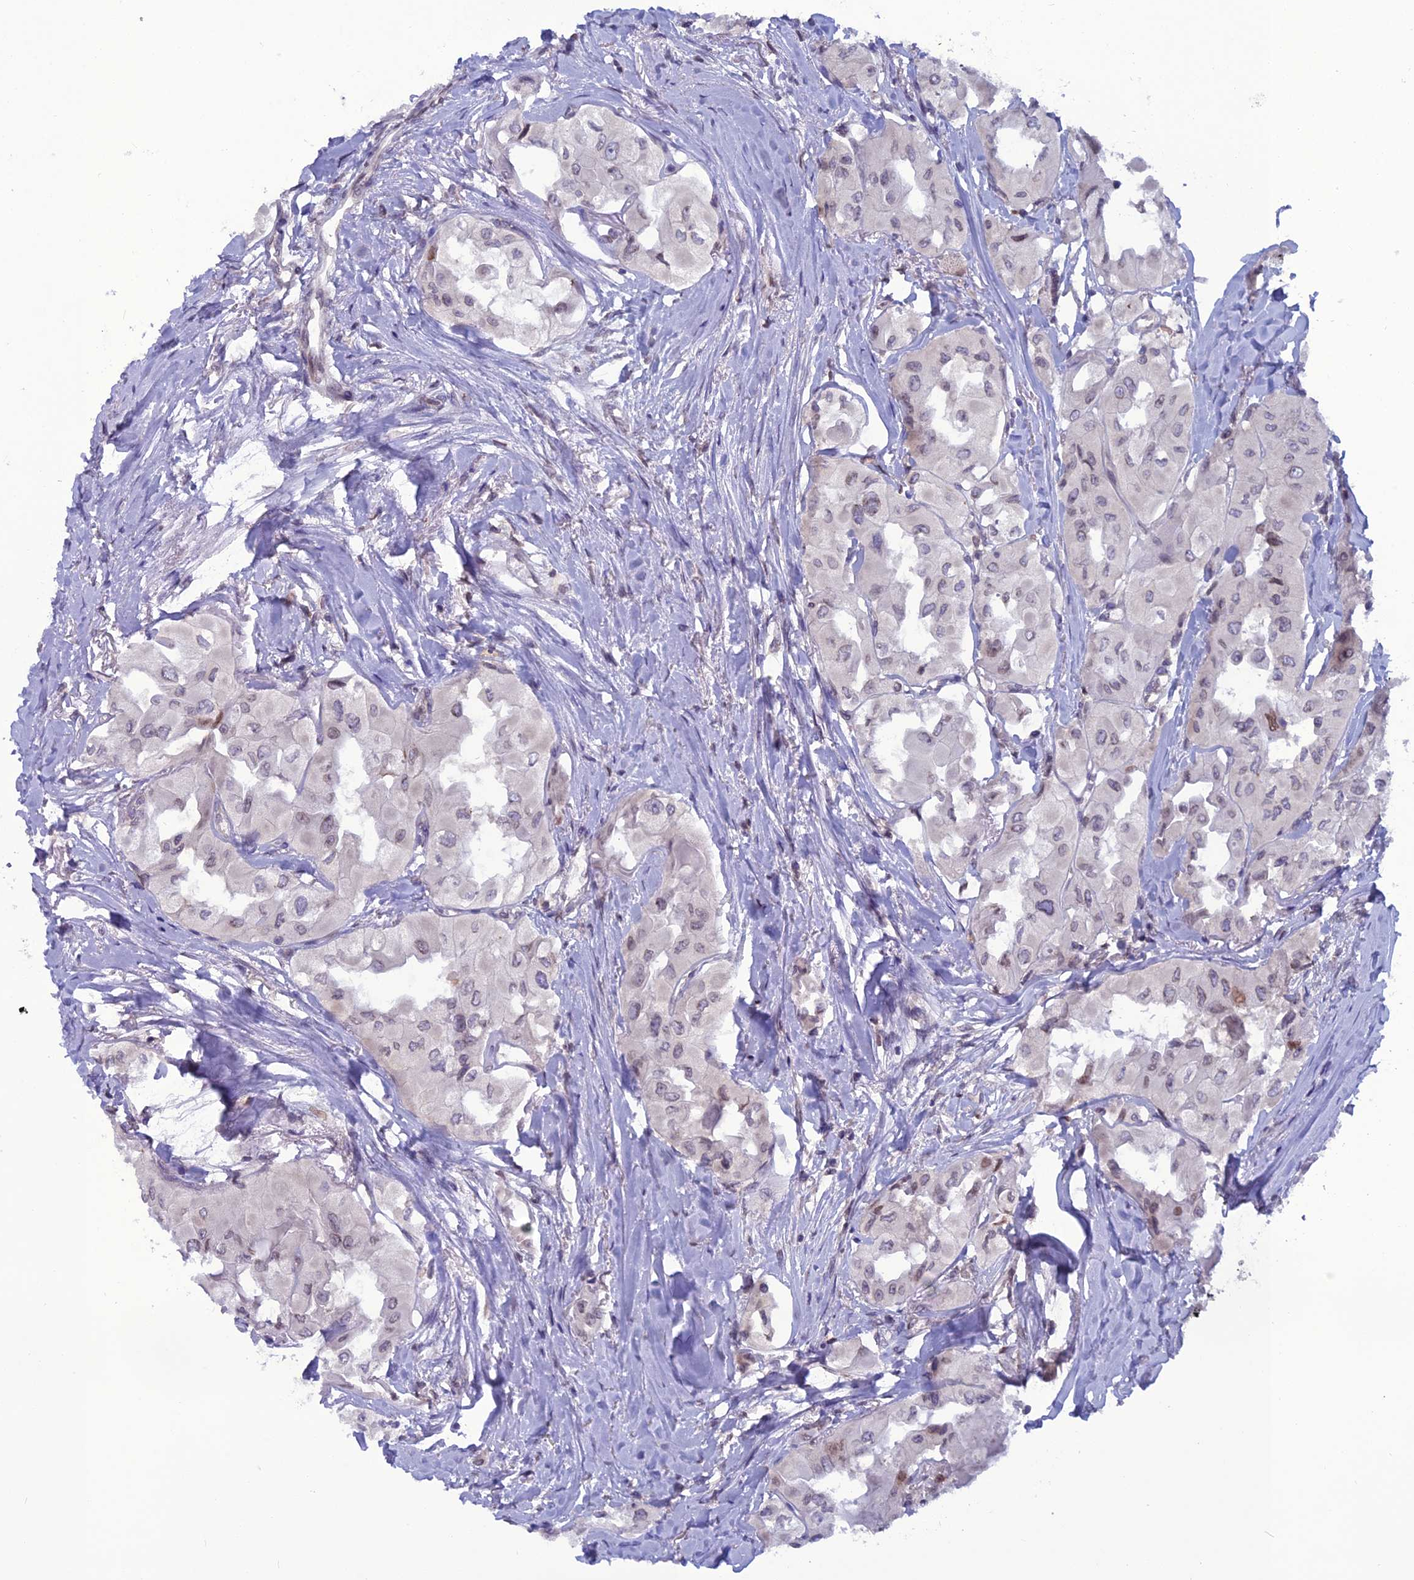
{"staining": {"intensity": "weak", "quantity": "25%-75%", "location": "nuclear"}, "tissue": "thyroid cancer", "cell_type": "Tumor cells", "image_type": "cancer", "snomed": [{"axis": "morphology", "description": "Normal tissue, NOS"}, {"axis": "morphology", "description": "Papillary adenocarcinoma, NOS"}, {"axis": "topography", "description": "Thyroid gland"}], "caption": "Protein expression analysis of human thyroid papillary adenocarcinoma reveals weak nuclear positivity in about 25%-75% of tumor cells. The staining is performed using DAB (3,3'-diaminobenzidine) brown chromogen to label protein expression. The nuclei are counter-stained blue using hematoxylin.", "gene": "WDR46", "patient": {"sex": "female", "age": 59}}